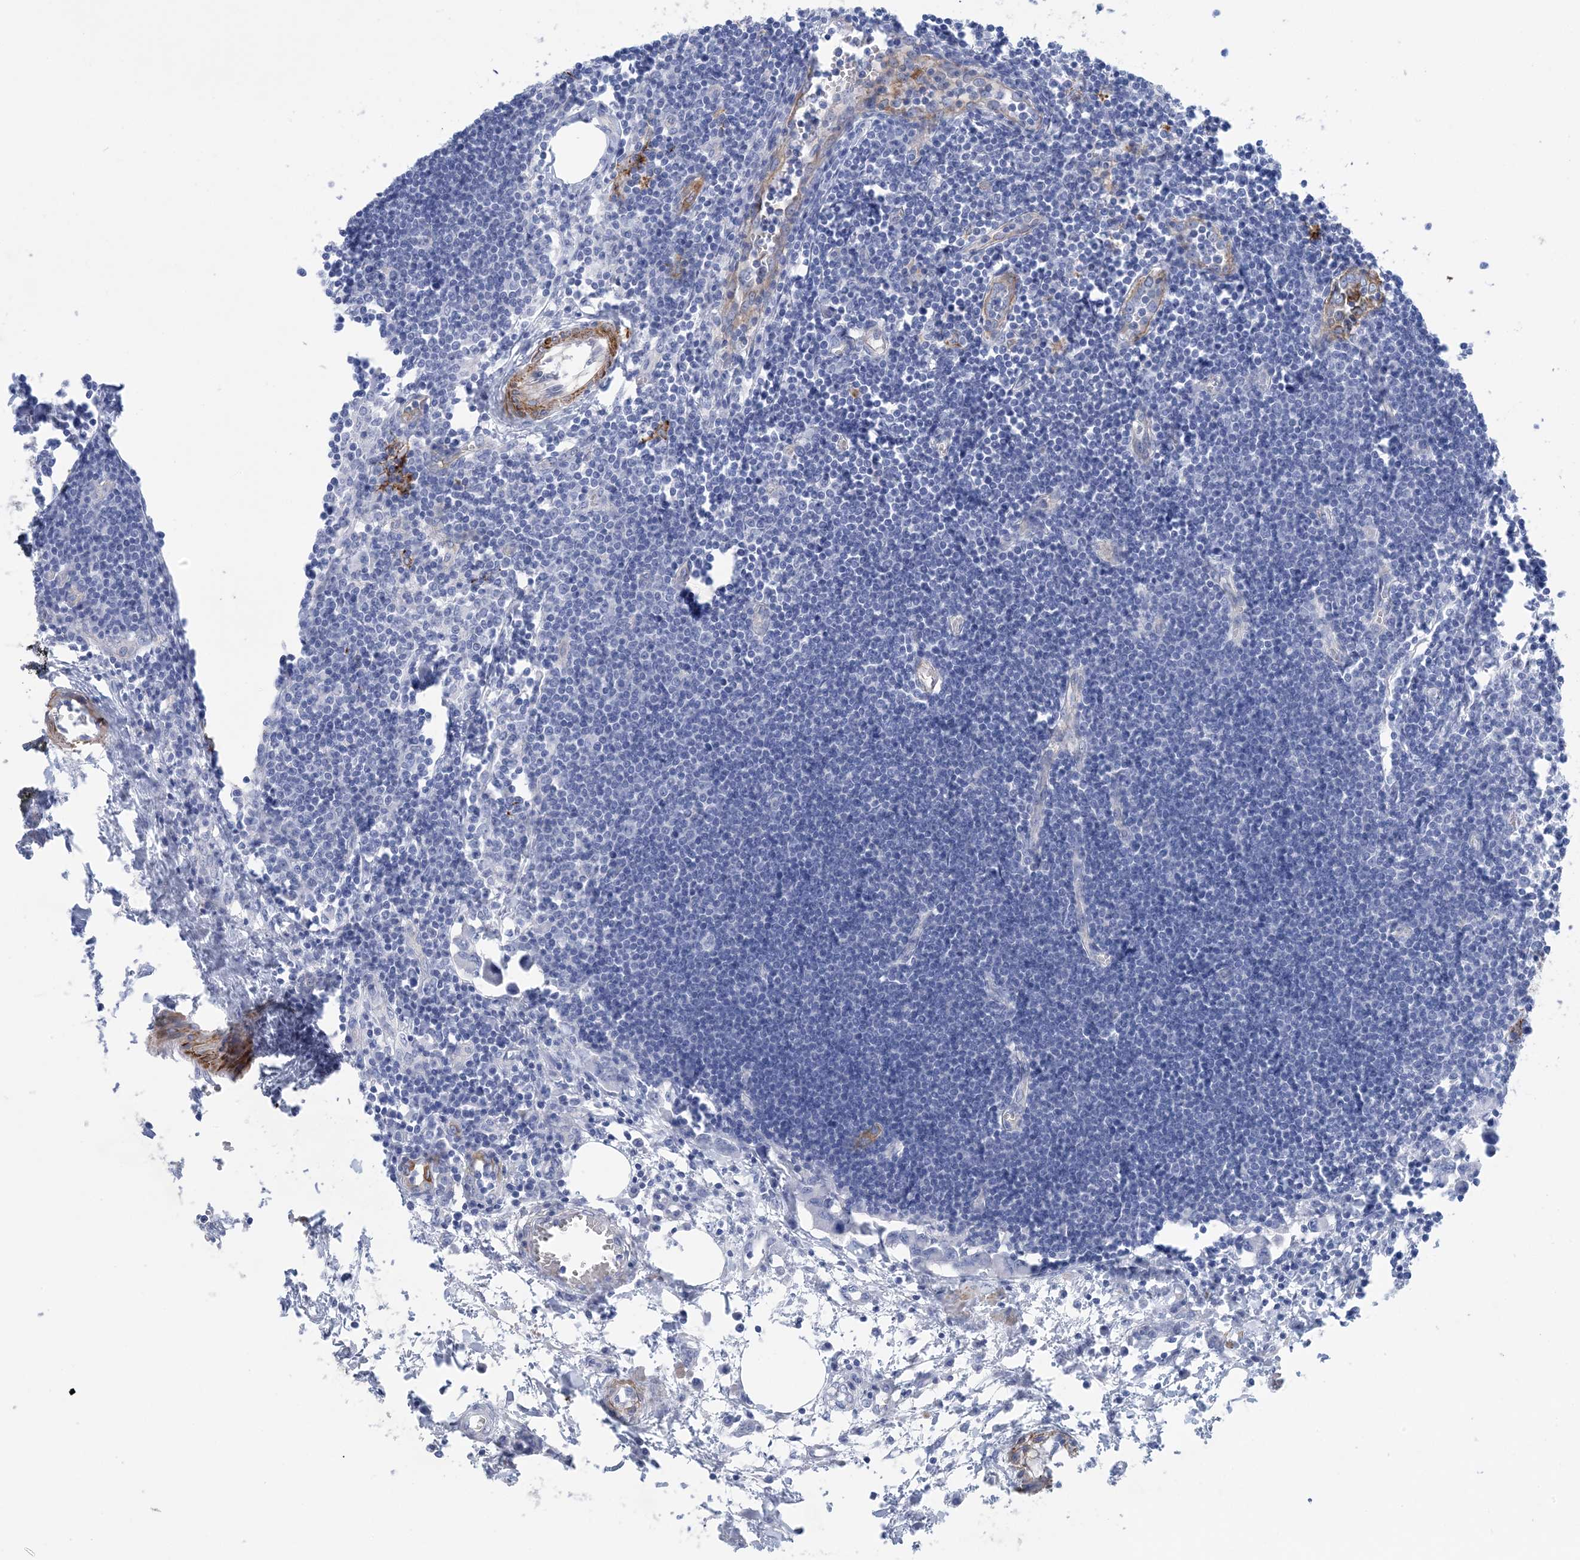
{"staining": {"intensity": "moderate", "quantity": "<25%", "location": "cytoplasmic/membranous"}, "tissue": "lymph node", "cell_type": "Germinal center cells", "image_type": "normal", "snomed": [{"axis": "morphology", "description": "Normal tissue, NOS"}, {"axis": "morphology", "description": "Malignant melanoma, Metastatic site"}, {"axis": "topography", "description": "Lymph node"}], "caption": "Immunohistochemistry (IHC) (DAB) staining of unremarkable human lymph node demonstrates moderate cytoplasmic/membranous protein positivity in approximately <25% of germinal center cells. Immunohistochemistry stains the protein of interest in brown and the nuclei are stained blue.", "gene": "SHANK1", "patient": {"sex": "male", "age": 41}}